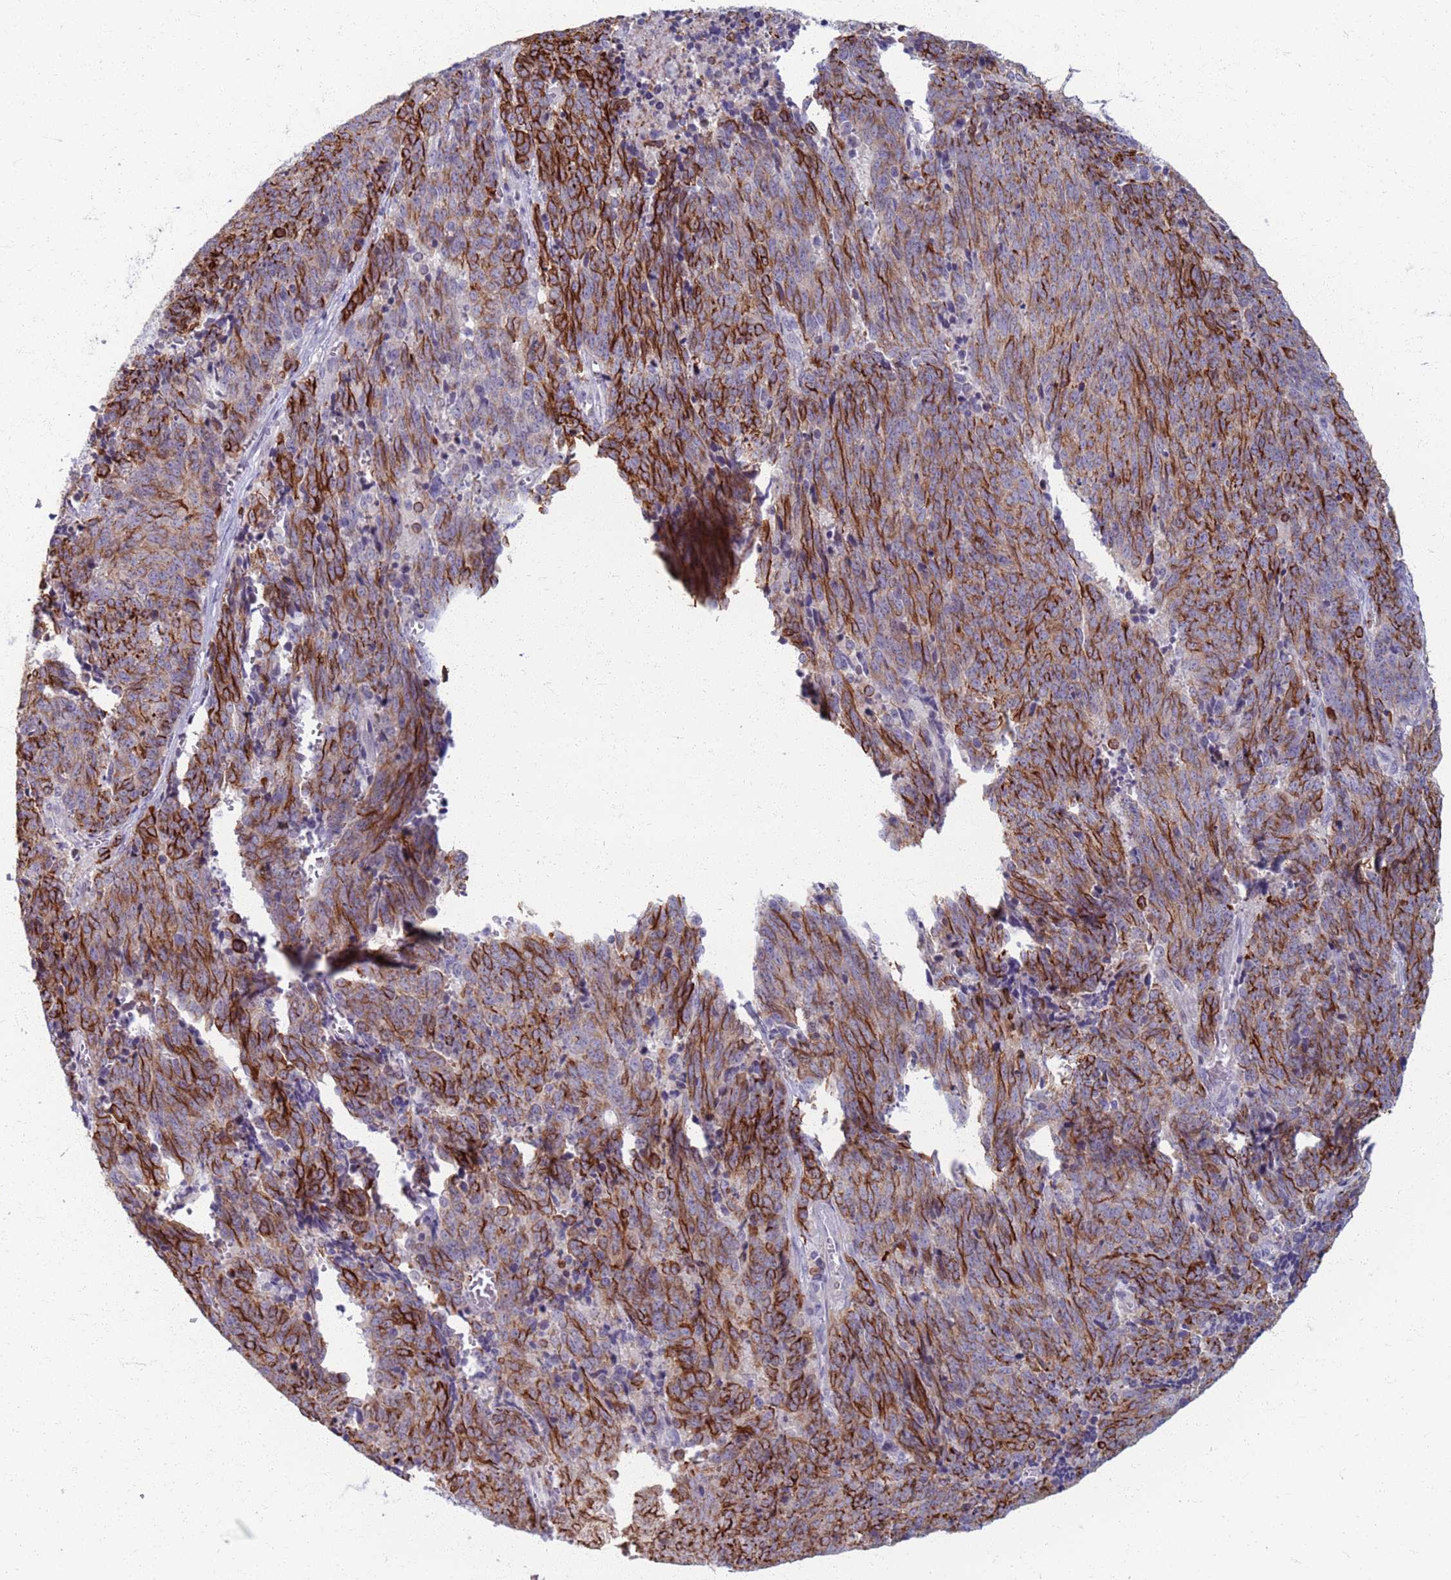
{"staining": {"intensity": "strong", "quantity": ">75%", "location": "cytoplasmic/membranous"}, "tissue": "cervical cancer", "cell_type": "Tumor cells", "image_type": "cancer", "snomed": [{"axis": "morphology", "description": "Squamous cell carcinoma, NOS"}, {"axis": "topography", "description": "Cervix"}], "caption": "About >75% of tumor cells in human cervical squamous cell carcinoma display strong cytoplasmic/membranous protein staining as visualized by brown immunohistochemical staining.", "gene": "CLCA2", "patient": {"sex": "female", "age": 29}}